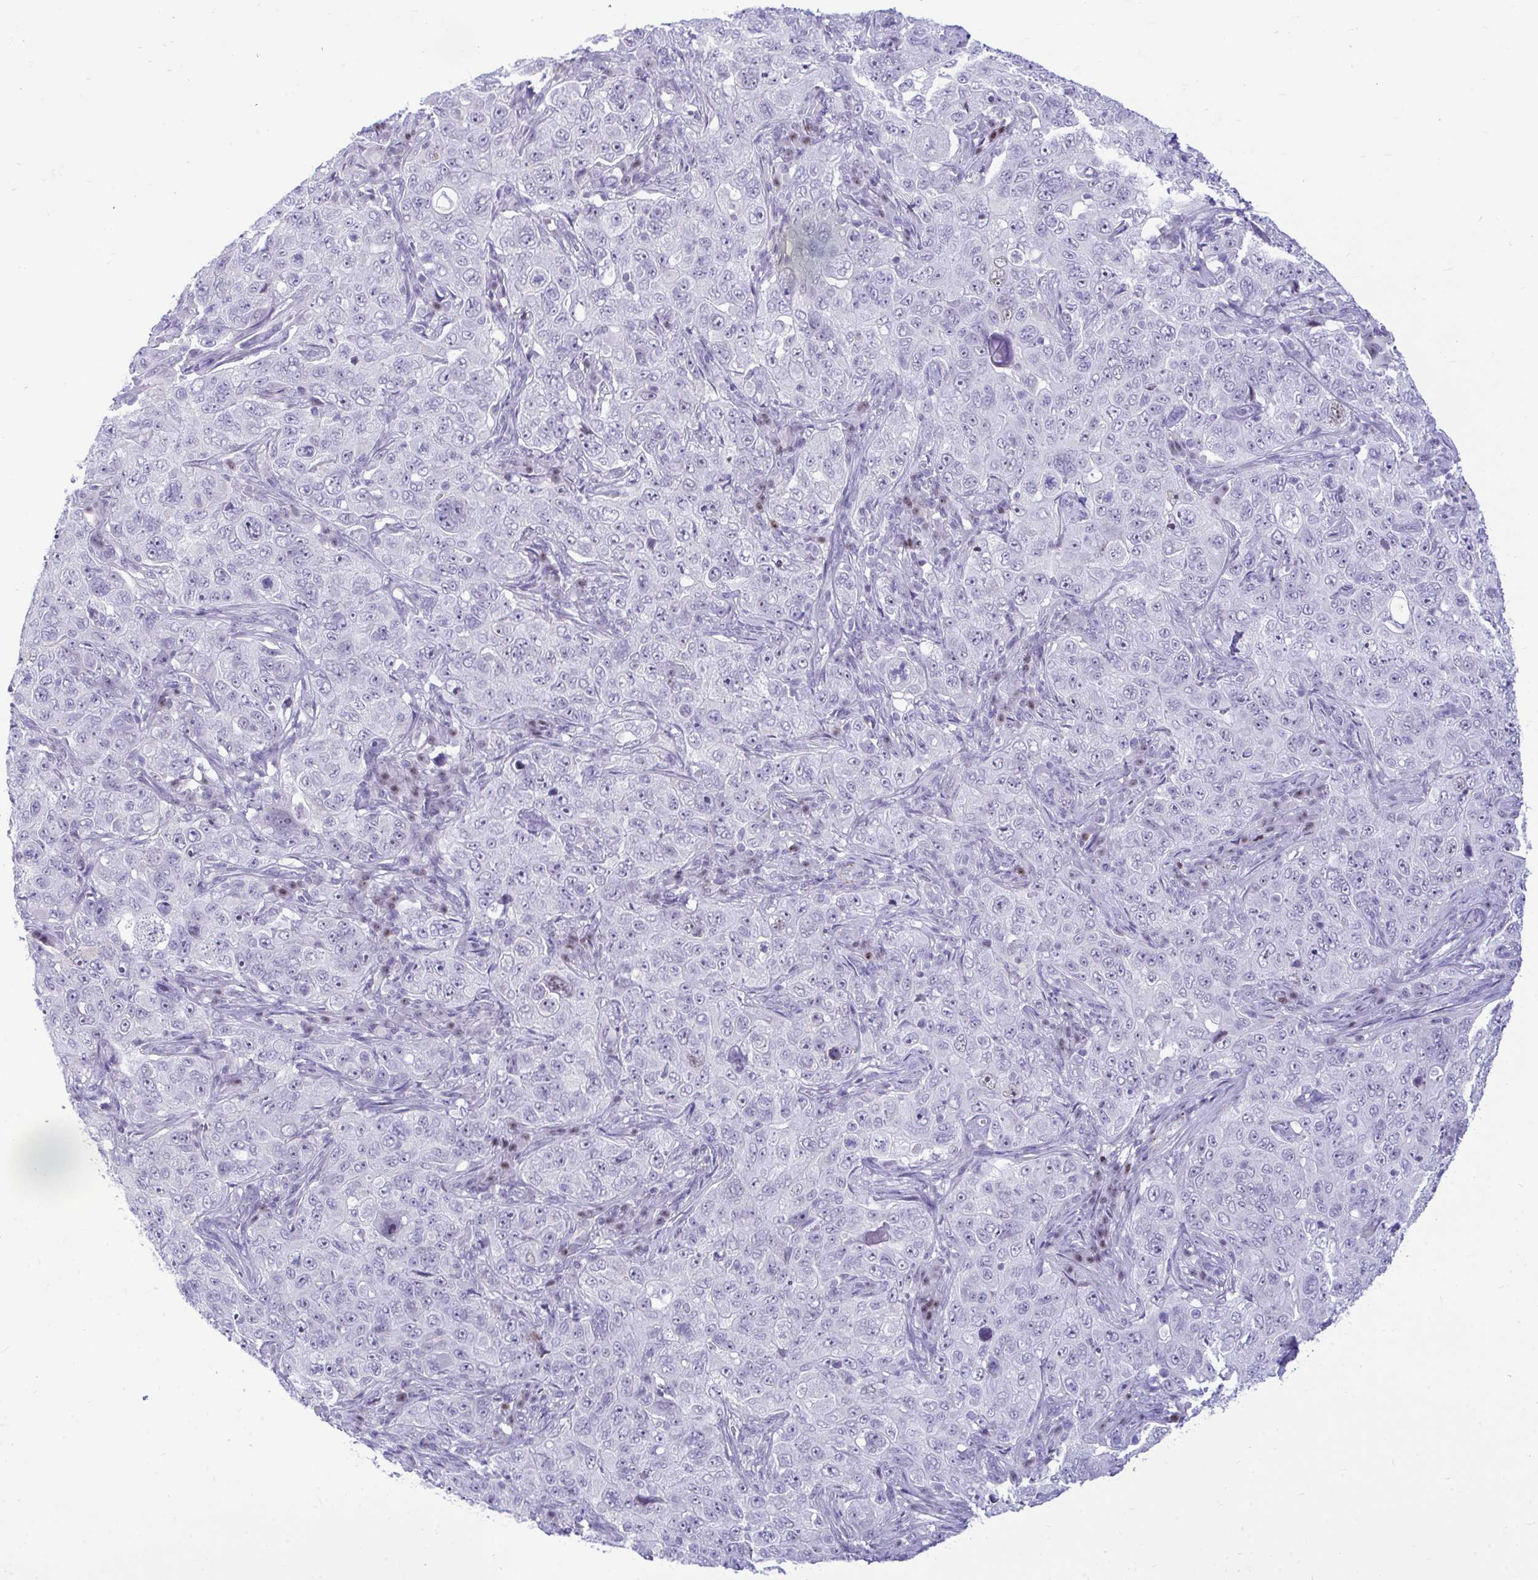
{"staining": {"intensity": "negative", "quantity": "none", "location": "none"}, "tissue": "pancreatic cancer", "cell_type": "Tumor cells", "image_type": "cancer", "snomed": [{"axis": "morphology", "description": "Adenocarcinoma, NOS"}, {"axis": "topography", "description": "Pancreas"}], "caption": "Immunohistochemistry of pancreatic cancer (adenocarcinoma) shows no staining in tumor cells.", "gene": "SLC25A51", "patient": {"sex": "male", "age": 68}}